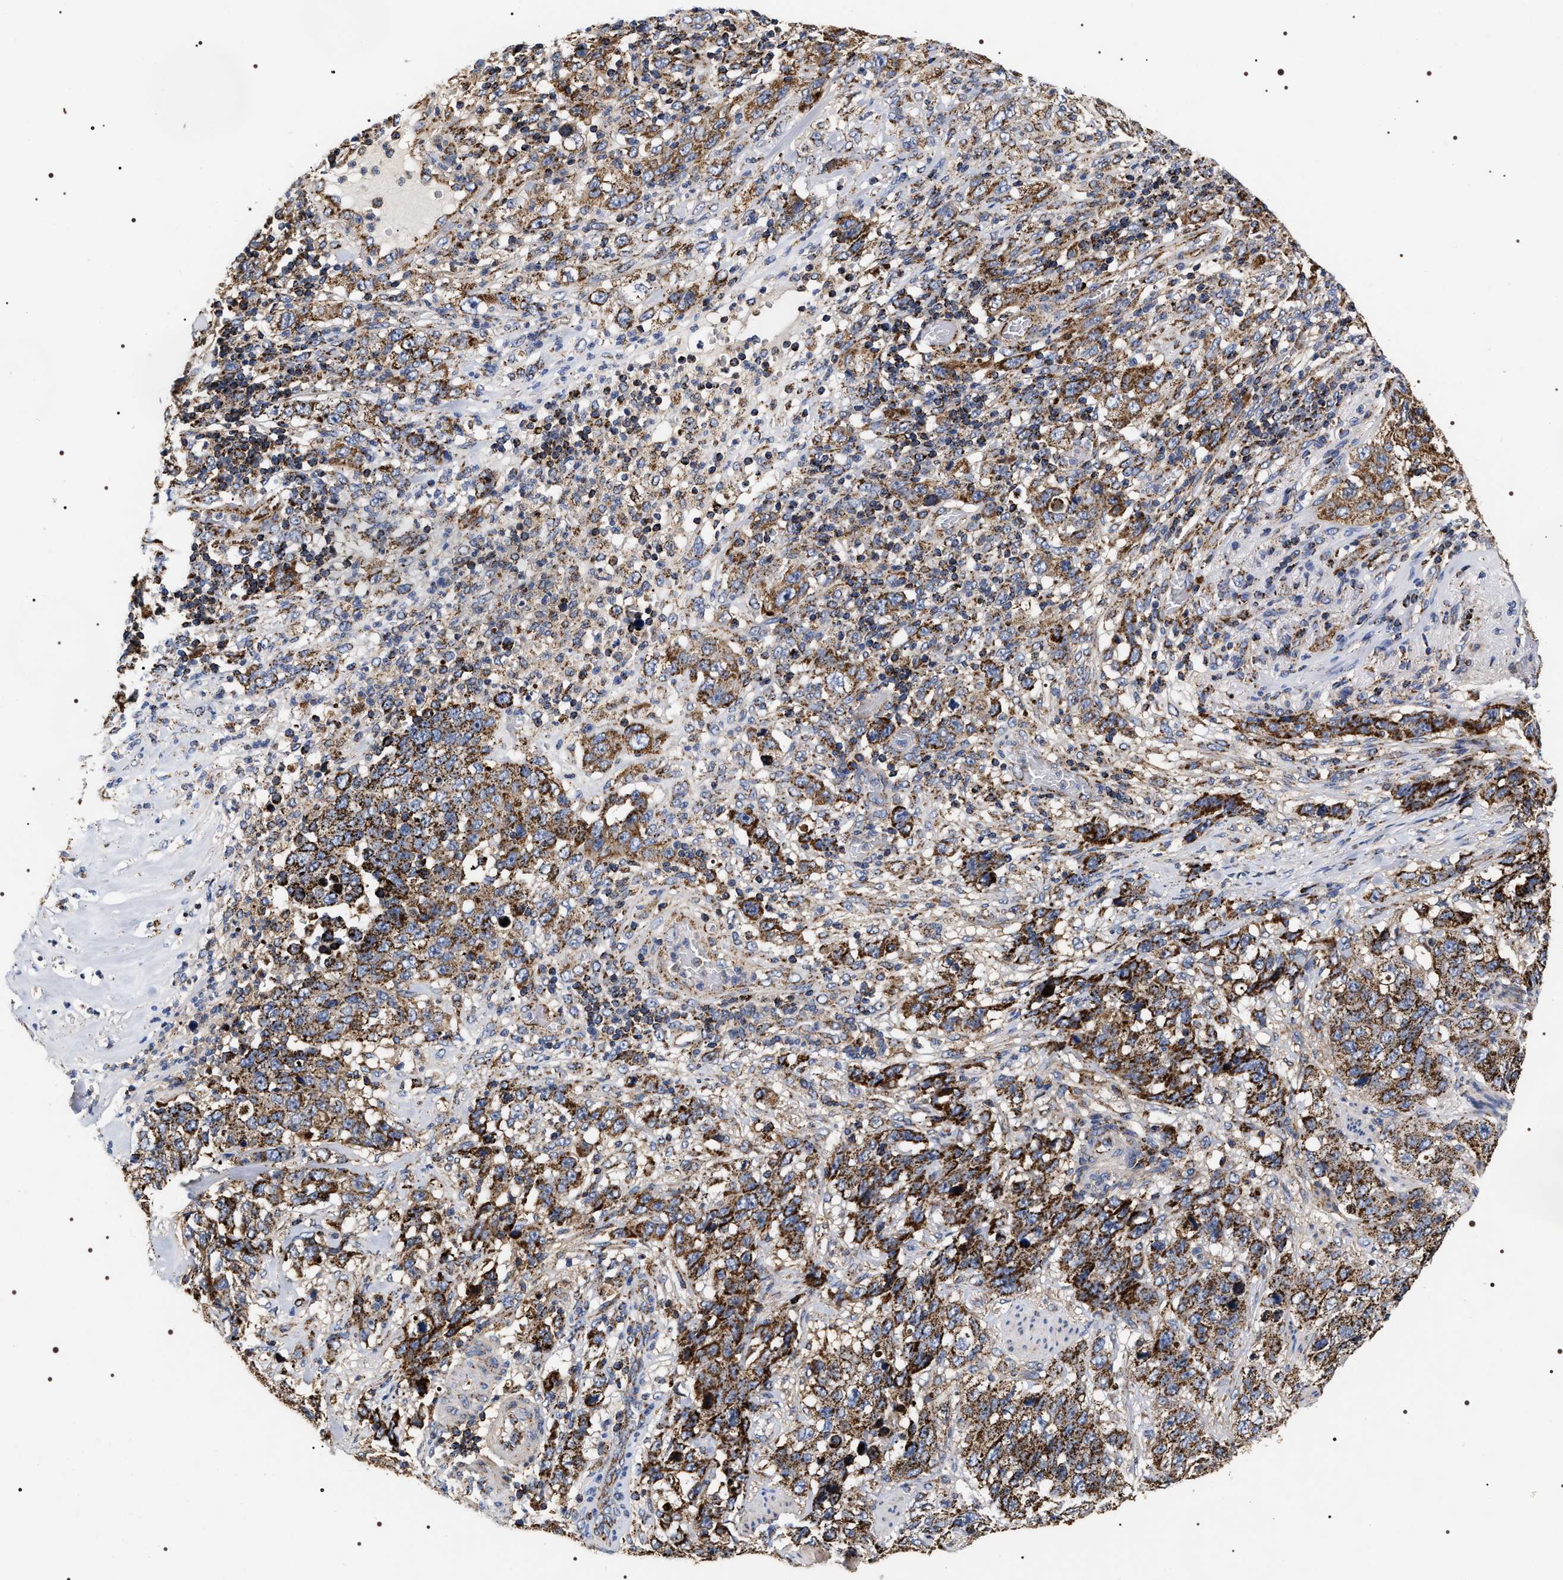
{"staining": {"intensity": "strong", "quantity": ">75%", "location": "cytoplasmic/membranous"}, "tissue": "stomach cancer", "cell_type": "Tumor cells", "image_type": "cancer", "snomed": [{"axis": "morphology", "description": "Adenocarcinoma, NOS"}, {"axis": "topography", "description": "Stomach"}], "caption": "IHC (DAB) staining of human adenocarcinoma (stomach) reveals strong cytoplasmic/membranous protein staining in about >75% of tumor cells. Immunohistochemistry stains the protein of interest in brown and the nuclei are stained blue.", "gene": "COG5", "patient": {"sex": "male", "age": 48}}